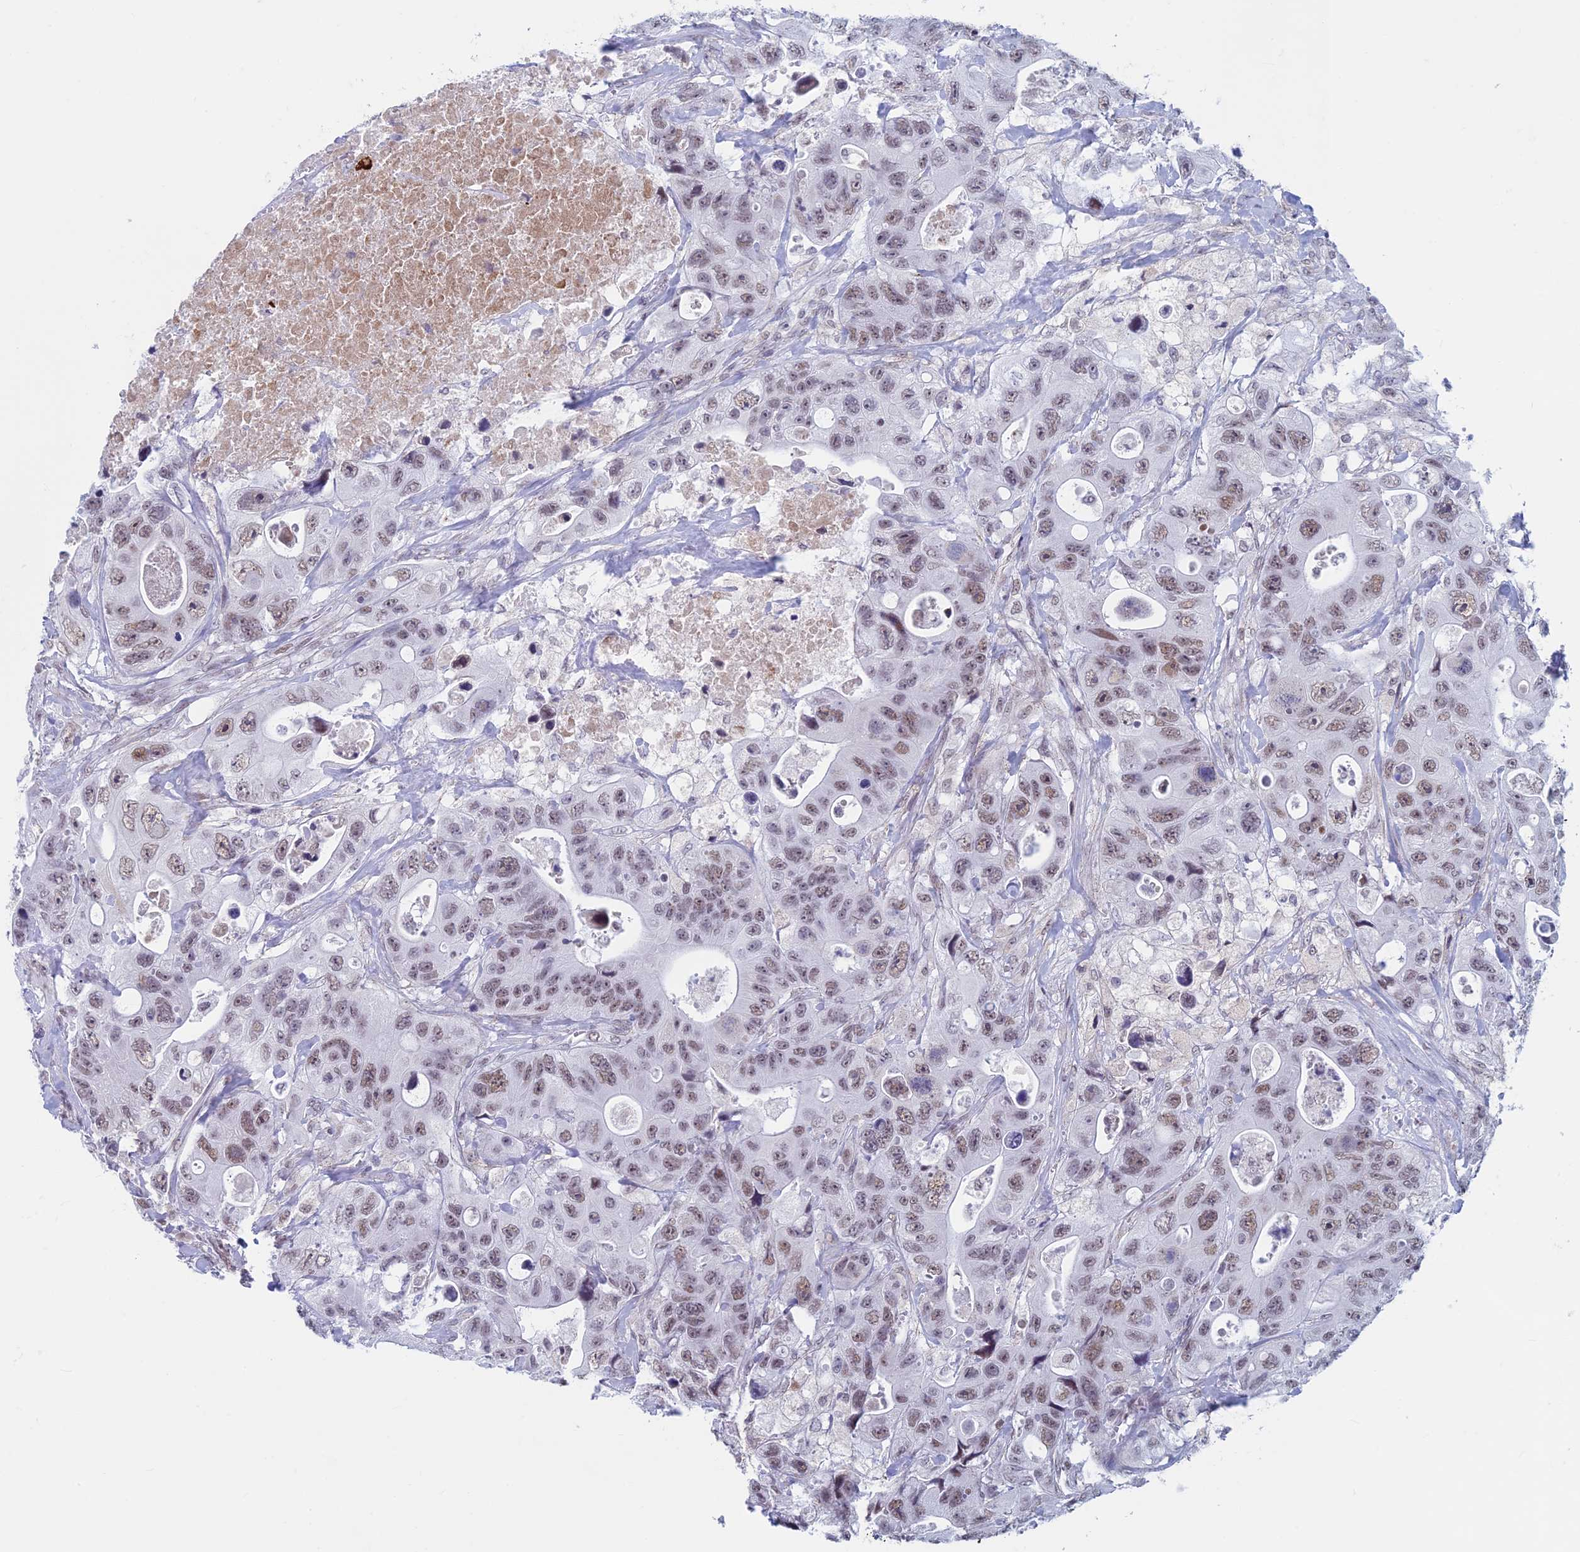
{"staining": {"intensity": "weak", "quantity": ">75%", "location": "nuclear"}, "tissue": "colorectal cancer", "cell_type": "Tumor cells", "image_type": "cancer", "snomed": [{"axis": "morphology", "description": "Adenocarcinoma, NOS"}, {"axis": "topography", "description": "Colon"}], "caption": "A brown stain labels weak nuclear positivity of a protein in human colorectal adenocarcinoma tumor cells.", "gene": "ASH2L", "patient": {"sex": "female", "age": 46}}